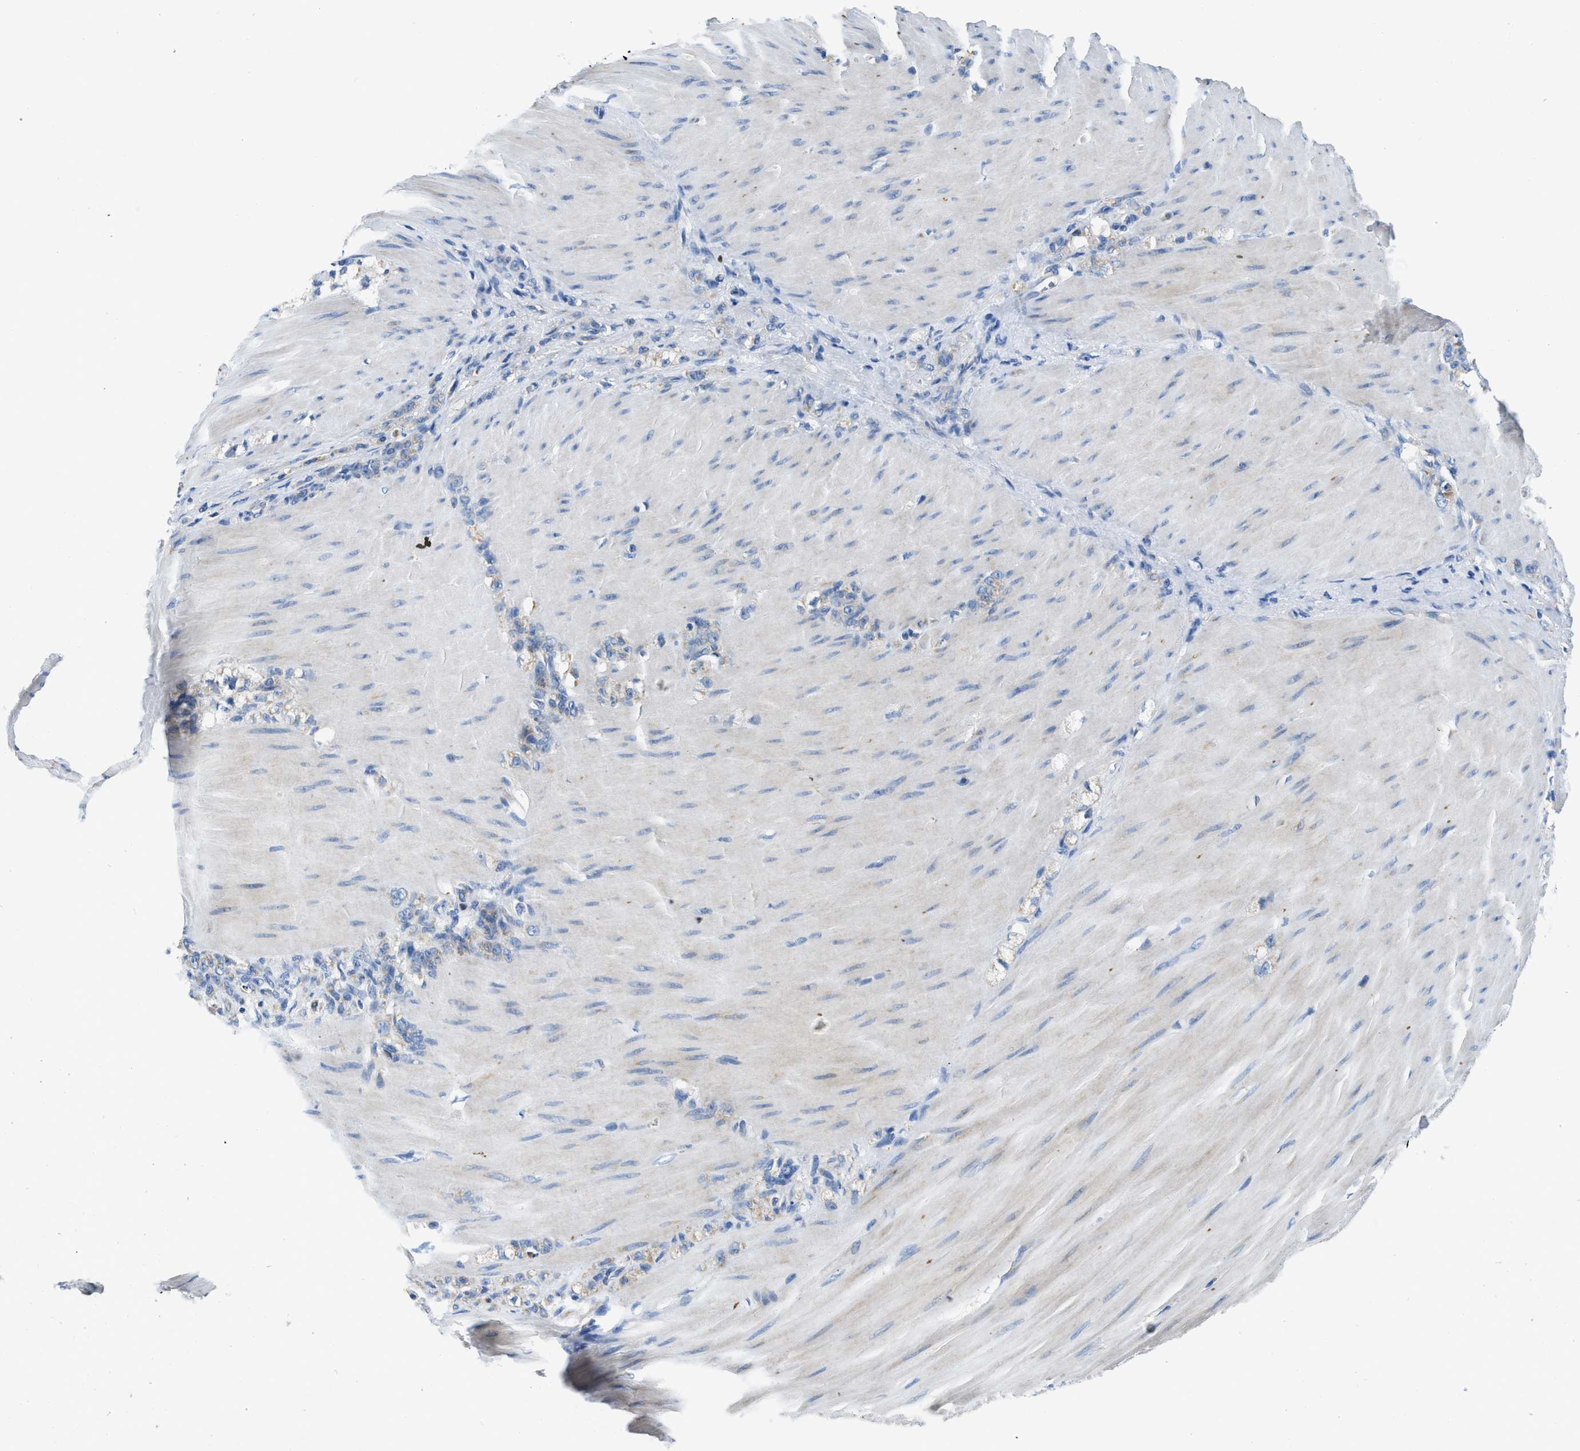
{"staining": {"intensity": "weak", "quantity": "<25%", "location": "cytoplasmic/membranous"}, "tissue": "stomach cancer", "cell_type": "Tumor cells", "image_type": "cancer", "snomed": [{"axis": "morphology", "description": "Normal tissue, NOS"}, {"axis": "morphology", "description": "Adenocarcinoma, NOS"}, {"axis": "topography", "description": "Stomach"}], "caption": "IHC of stomach adenocarcinoma shows no positivity in tumor cells.", "gene": "SLC25A13", "patient": {"sex": "male", "age": 82}}